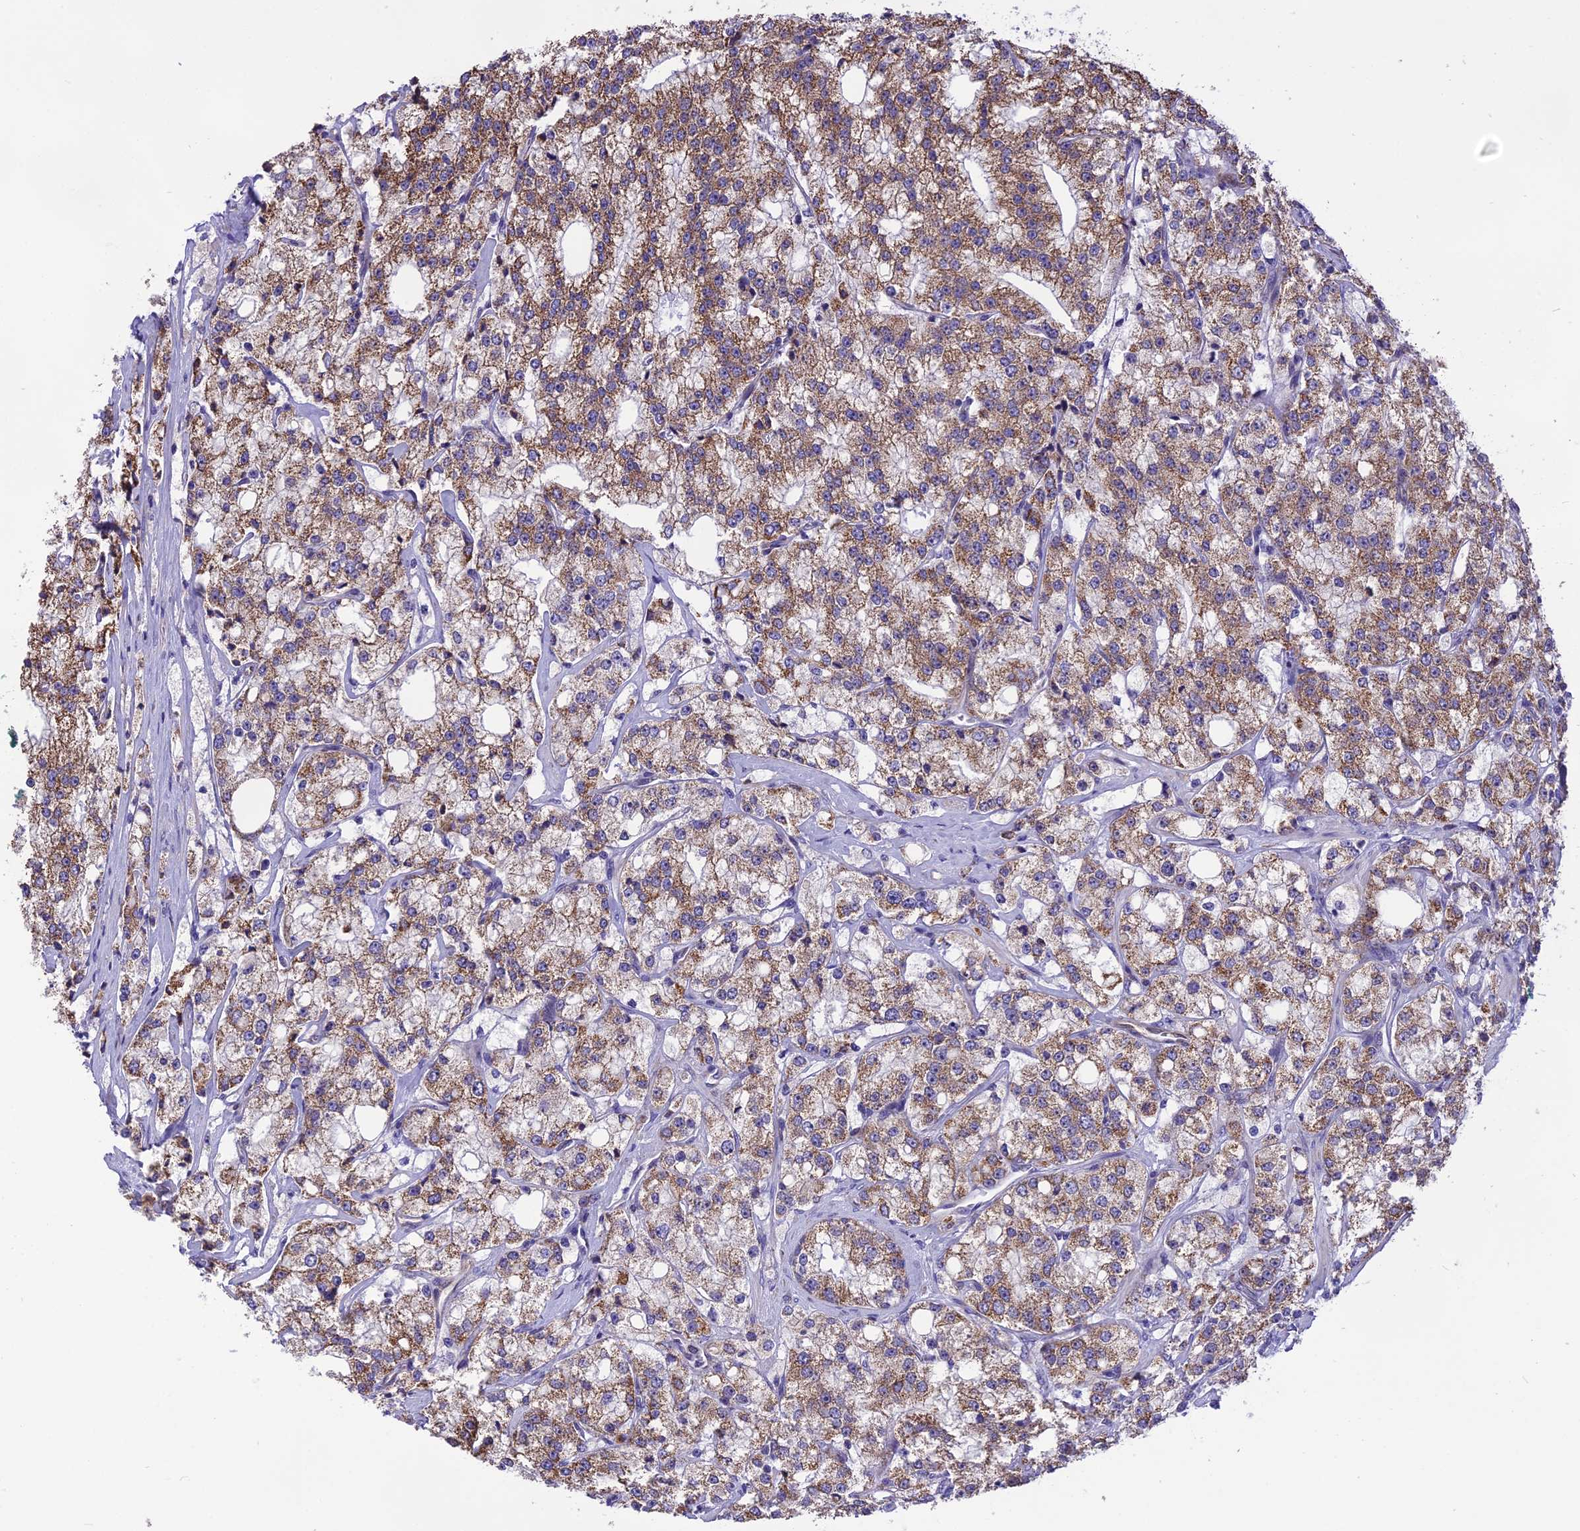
{"staining": {"intensity": "moderate", "quantity": ">75%", "location": "cytoplasmic/membranous"}, "tissue": "prostate cancer", "cell_type": "Tumor cells", "image_type": "cancer", "snomed": [{"axis": "morphology", "description": "Adenocarcinoma, High grade"}, {"axis": "topography", "description": "Prostate"}], "caption": "Prostate high-grade adenocarcinoma was stained to show a protein in brown. There is medium levels of moderate cytoplasmic/membranous staining in about >75% of tumor cells.", "gene": "DOC2B", "patient": {"sex": "male", "age": 64}}